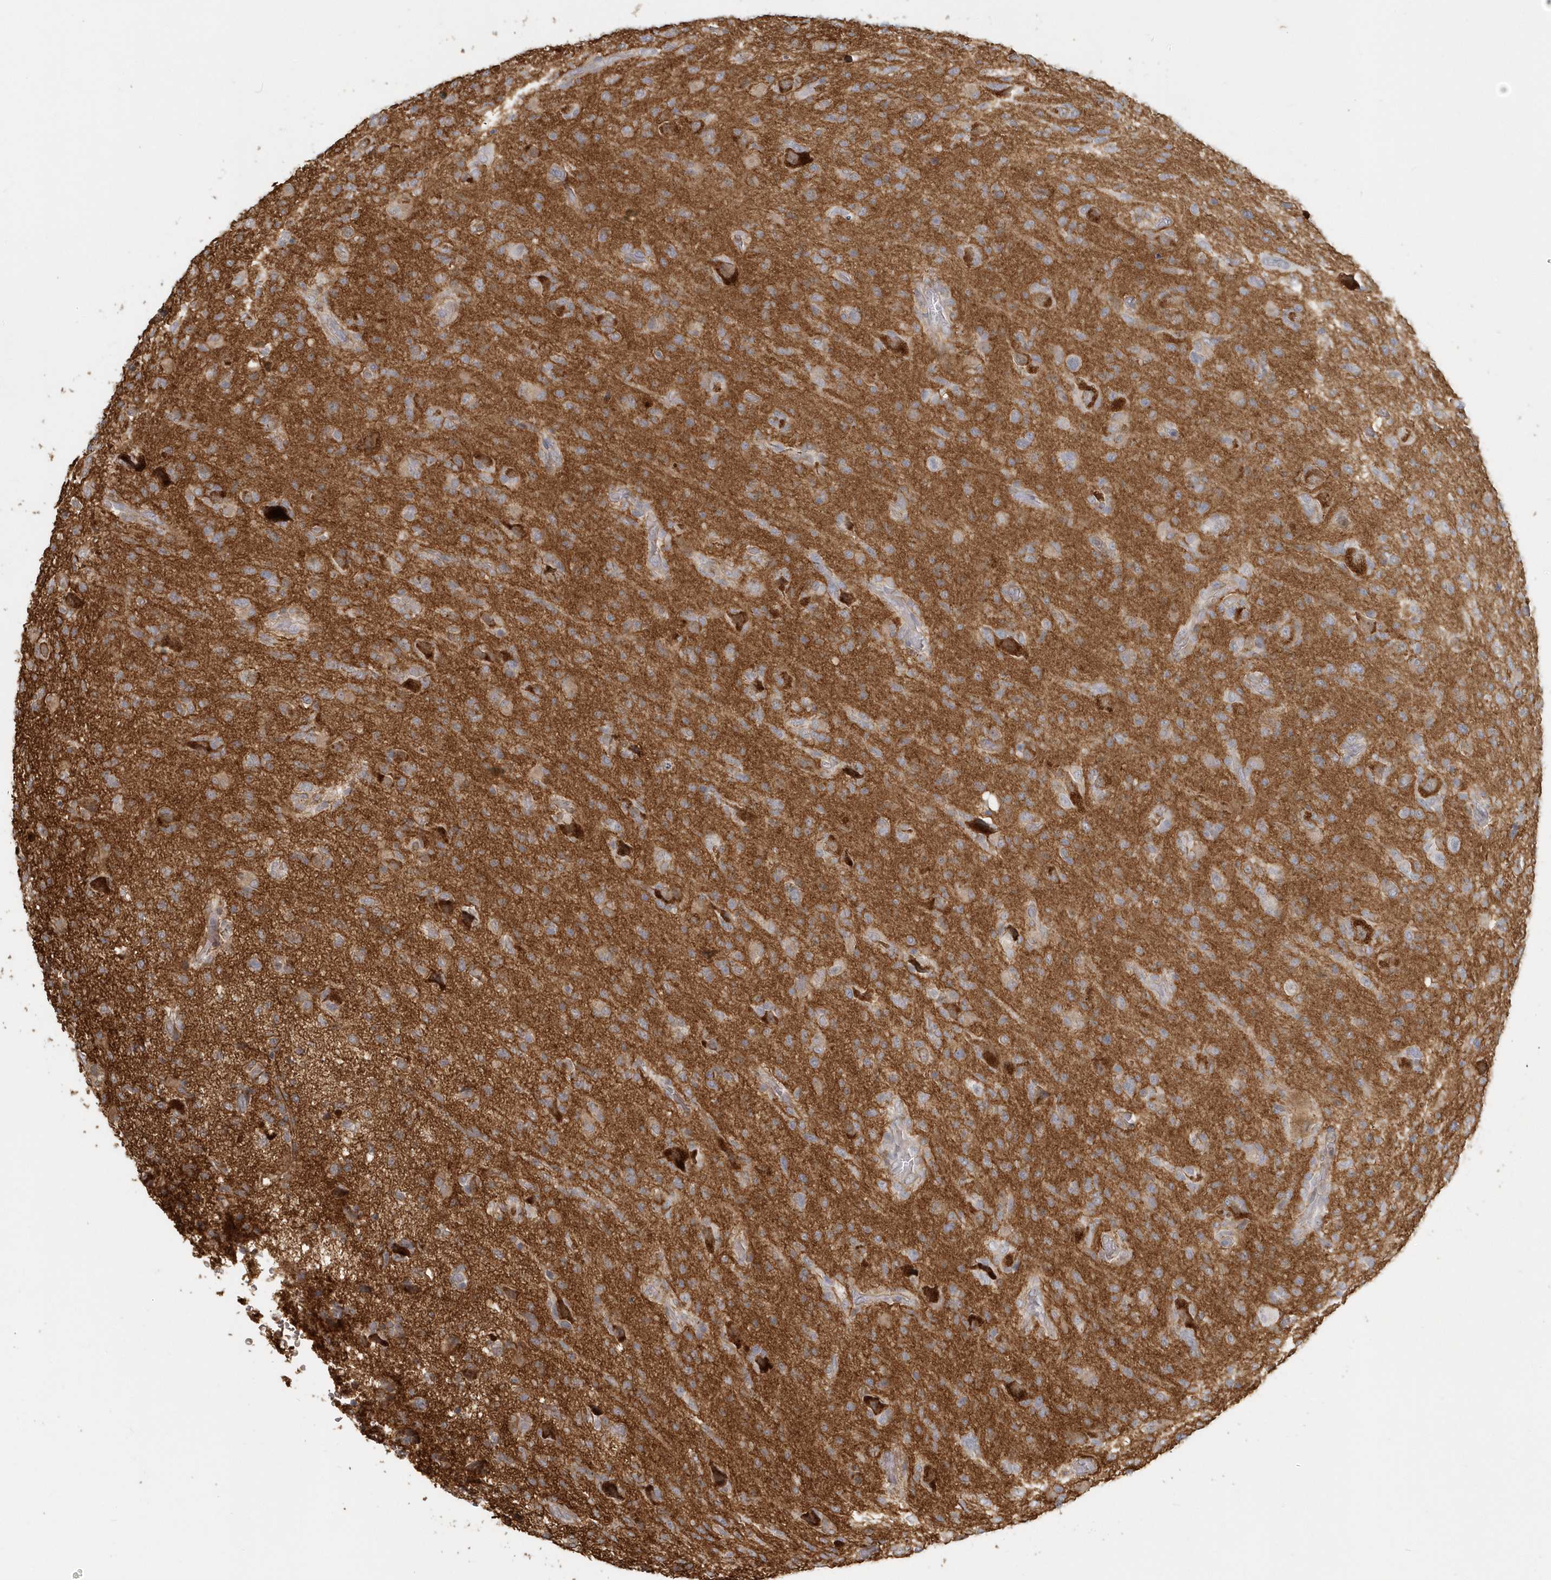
{"staining": {"intensity": "negative", "quantity": "none", "location": "none"}, "tissue": "glioma", "cell_type": "Tumor cells", "image_type": "cancer", "snomed": [{"axis": "morphology", "description": "Glioma, malignant, High grade"}, {"axis": "topography", "description": "Brain"}], "caption": "IHC of glioma demonstrates no expression in tumor cells. Brightfield microscopy of IHC stained with DAB (brown) and hematoxylin (blue), captured at high magnification.", "gene": "NAPB", "patient": {"sex": "female", "age": 57}}